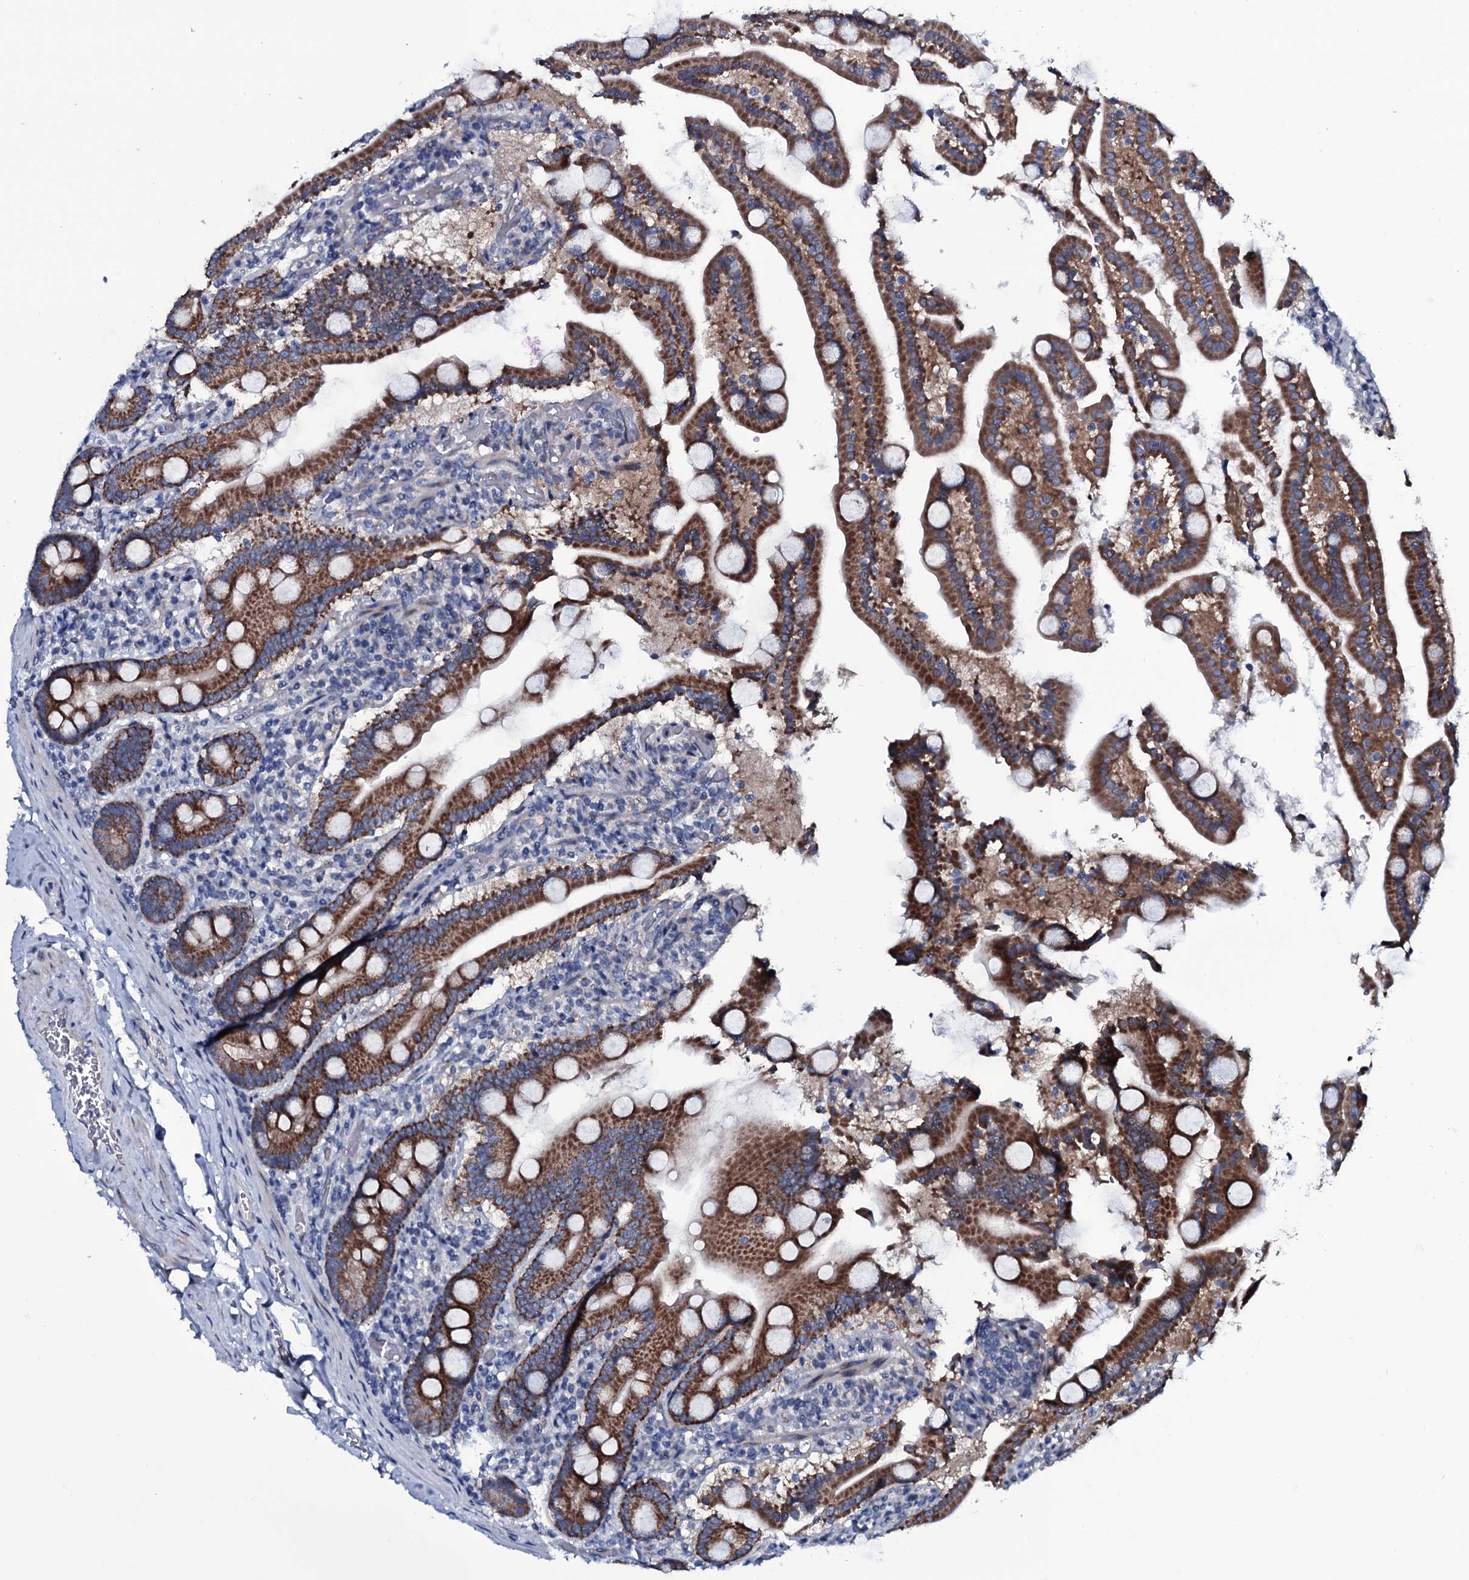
{"staining": {"intensity": "strong", "quantity": ">75%", "location": "cytoplasmic/membranous"}, "tissue": "duodenum", "cell_type": "Glandular cells", "image_type": "normal", "snomed": [{"axis": "morphology", "description": "Normal tissue, NOS"}, {"axis": "topography", "description": "Duodenum"}], "caption": "High-power microscopy captured an immunohistochemistry (IHC) histopathology image of unremarkable duodenum, revealing strong cytoplasmic/membranous expression in about >75% of glandular cells.", "gene": "WIPF3", "patient": {"sex": "male", "age": 55}}